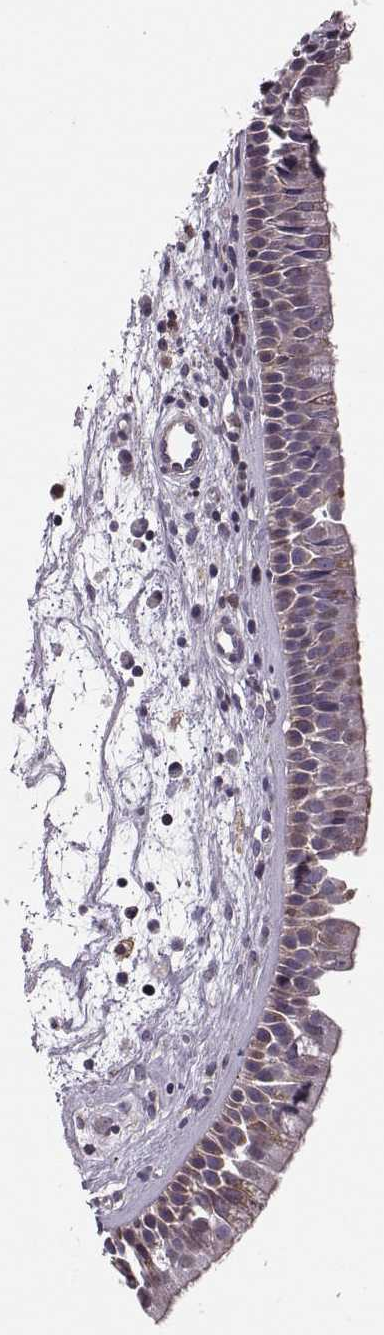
{"staining": {"intensity": "moderate", "quantity": "<25%", "location": "cytoplasmic/membranous"}, "tissue": "nasopharynx", "cell_type": "Respiratory epithelial cells", "image_type": "normal", "snomed": [{"axis": "morphology", "description": "Normal tissue, NOS"}, {"axis": "topography", "description": "Nasopharynx"}], "caption": "A histopathology image of nasopharynx stained for a protein shows moderate cytoplasmic/membranous brown staining in respiratory epithelial cells.", "gene": "ASB16", "patient": {"sex": "female", "age": 68}}